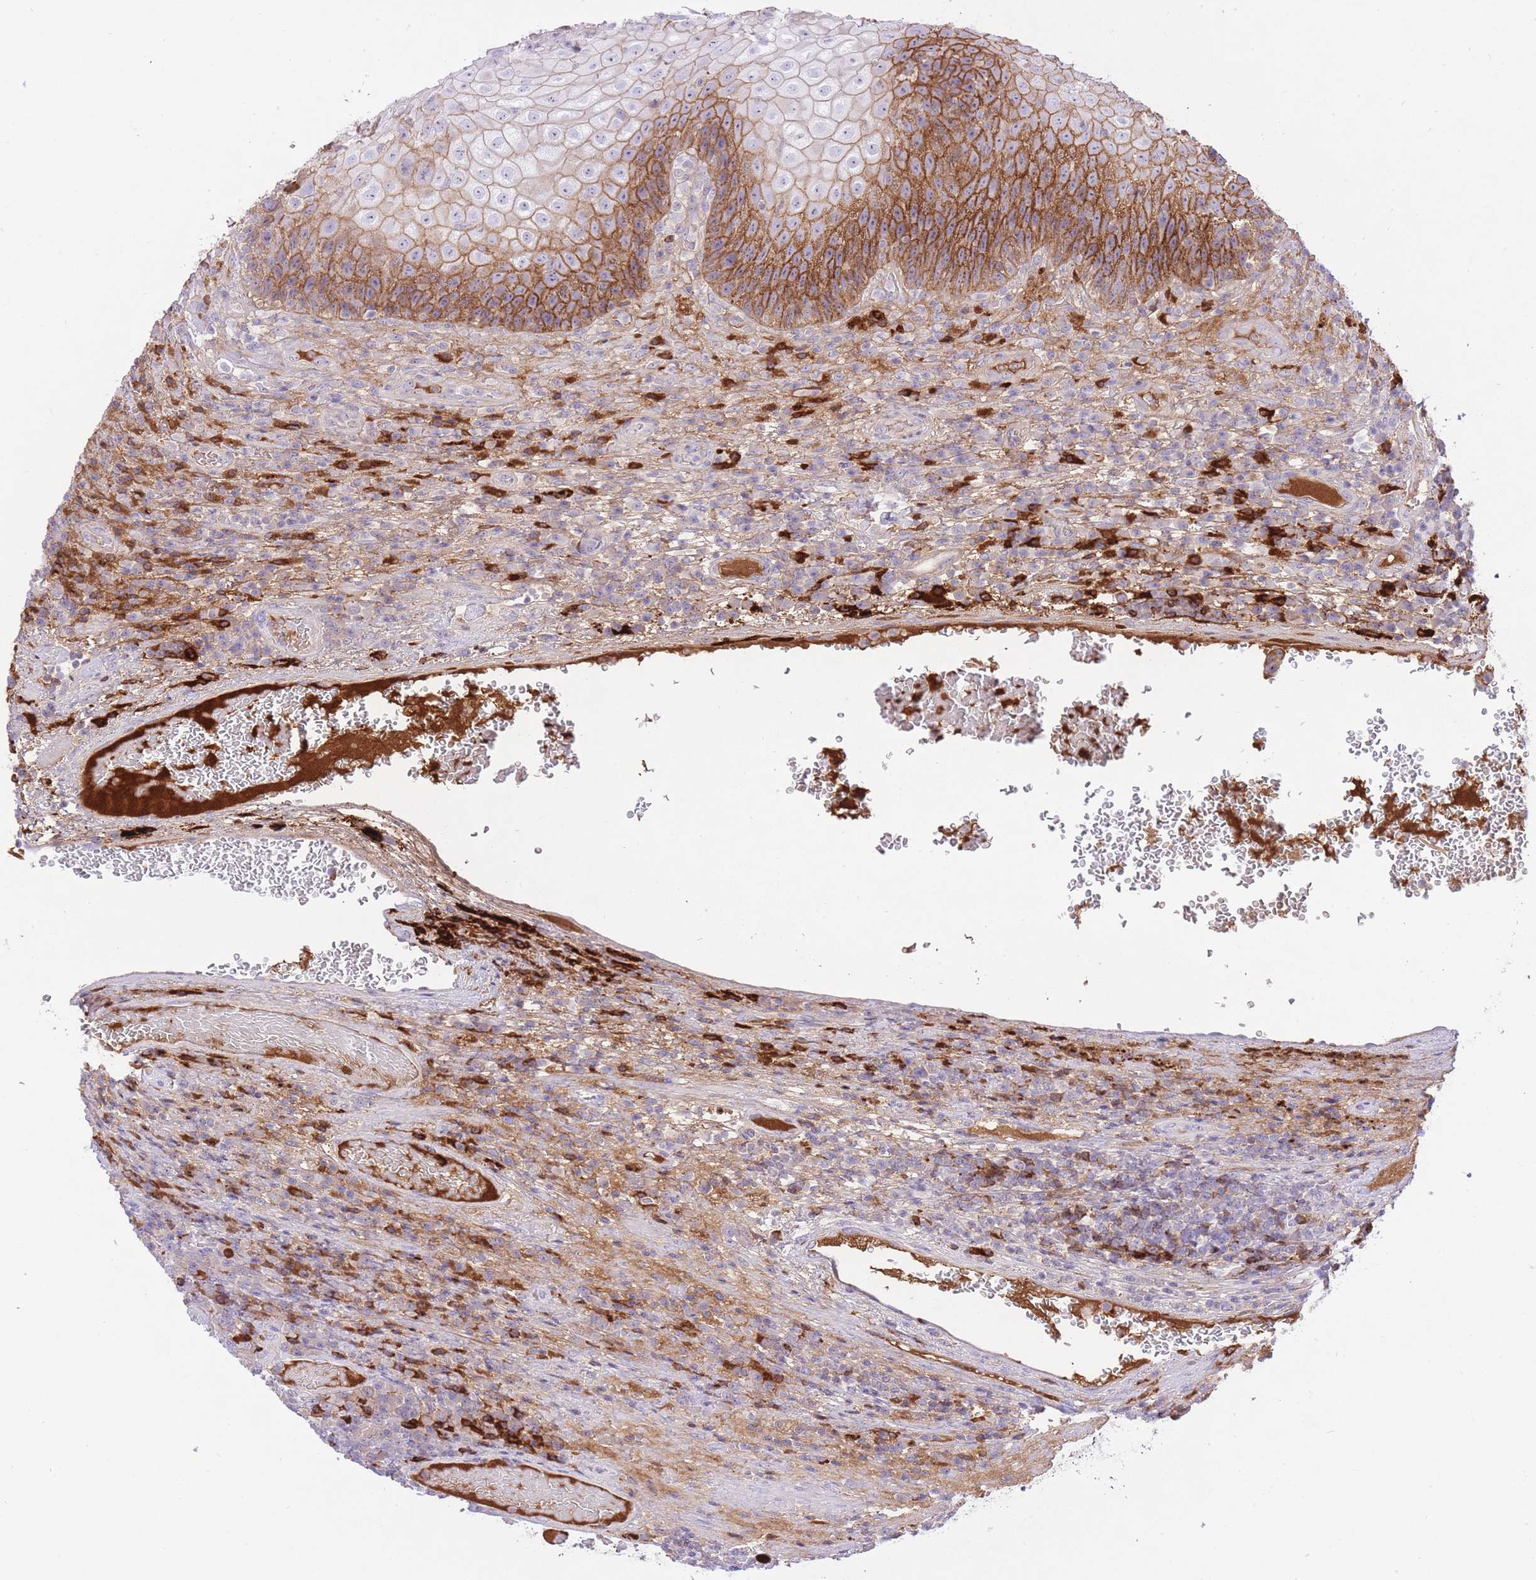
{"staining": {"intensity": "moderate", "quantity": "25%-75%", "location": "cytoplasmic/membranous"}, "tissue": "urothelial cancer", "cell_type": "Tumor cells", "image_type": "cancer", "snomed": [{"axis": "morphology", "description": "Urothelial carcinoma, High grade"}, {"axis": "topography", "description": "Urinary bladder"}], "caption": "Immunohistochemical staining of human urothelial cancer exhibits medium levels of moderate cytoplasmic/membranous protein staining in about 25%-75% of tumor cells.", "gene": "HRG", "patient": {"sex": "female", "age": 63}}